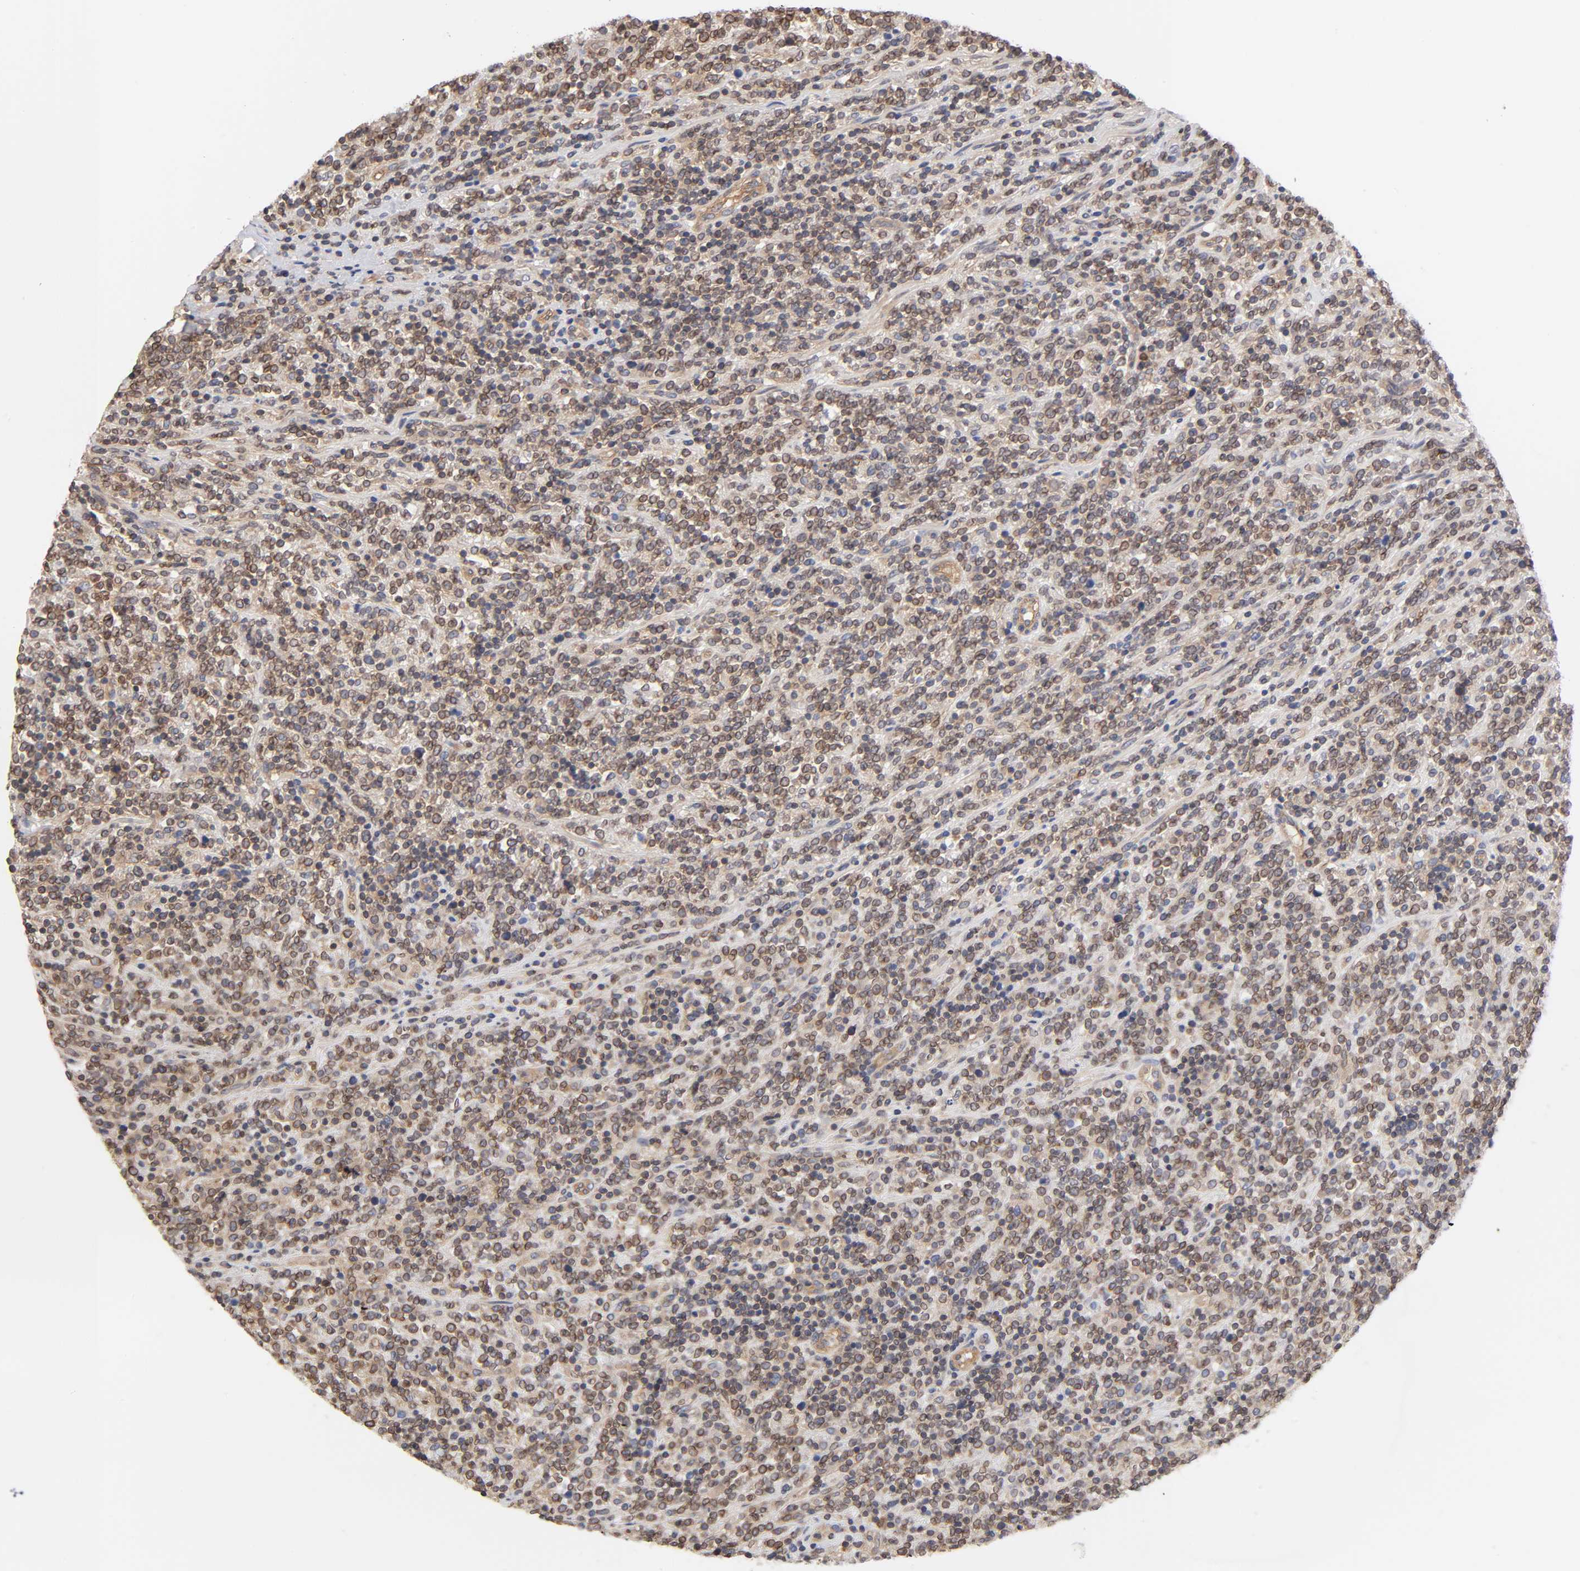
{"staining": {"intensity": "moderate", "quantity": ">75%", "location": "cytoplasmic/membranous"}, "tissue": "lymphoma", "cell_type": "Tumor cells", "image_type": "cancer", "snomed": [{"axis": "morphology", "description": "Malignant lymphoma, non-Hodgkin's type, High grade"}, {"axis": "topography", "description": "Soft tissue"}], "caption": "Immunohistochemical staining of lymphoma exhibits medium levels of moderate cytoplasmic/membranous protein expression in about >75% of tumor cells.", "gene": "STRN3", "patient": {"sex": "male", "age": 18}}